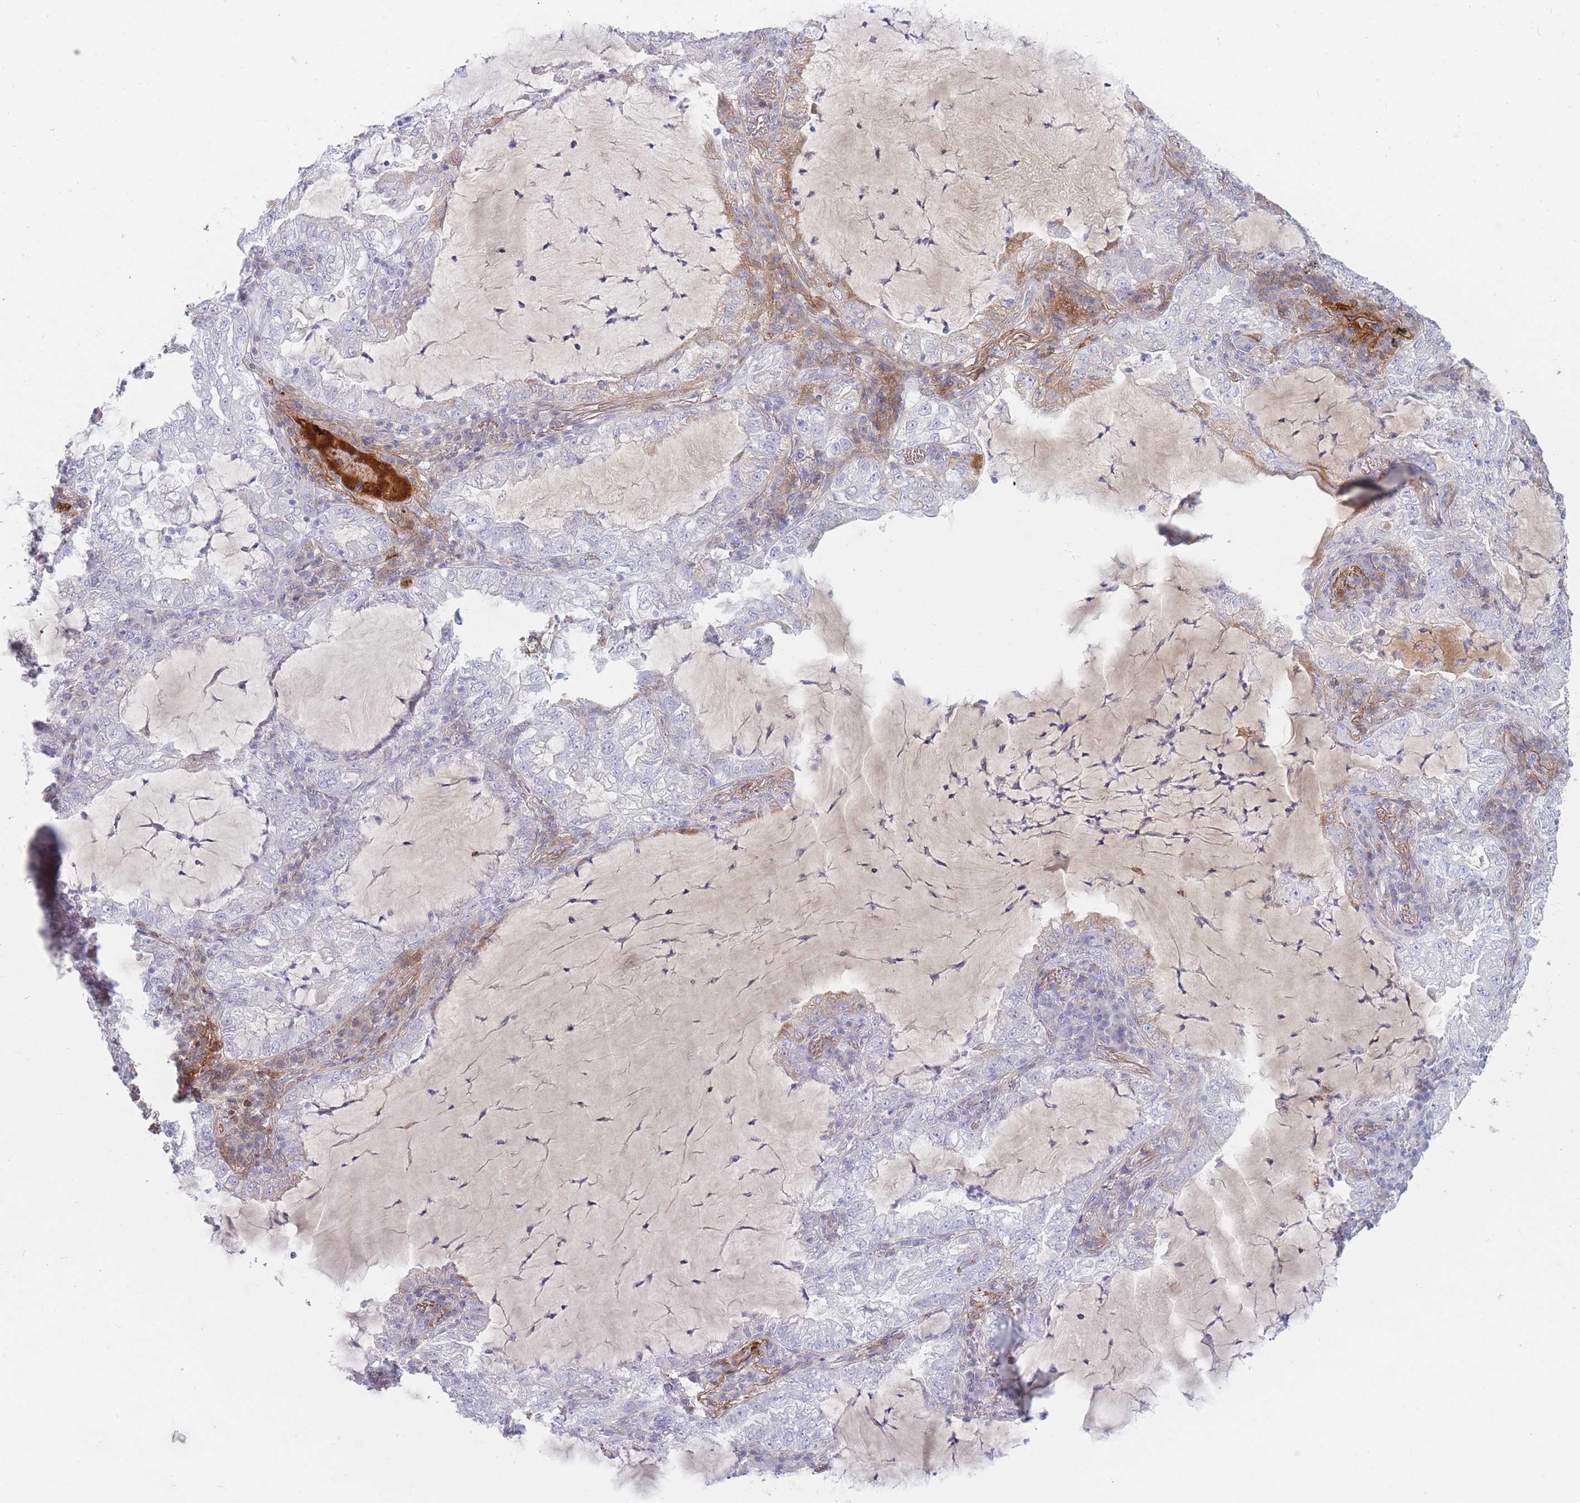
{"staining": {"intensity": "negative", "quantity": "none", "location": "none"}, "tissue": "lung cancer", "cell_type": "Tumor cells", "image_type": "cancer", "snomed": [{"axis": "morphology", "description": "Adenocarcinoma, NOS"}, {"axis": "topography", "description": "Lung"}], "caption": "Immunohistochemistry image of lung cancer stained for a protein (brown), which exhibits no staining in tumor cells. (DAB immunohistochemistry (IHC) visualized using brightfield microscopy, high magnification).", "gene": "PRG4", "patient": {"sex": "female", "age": 73}}